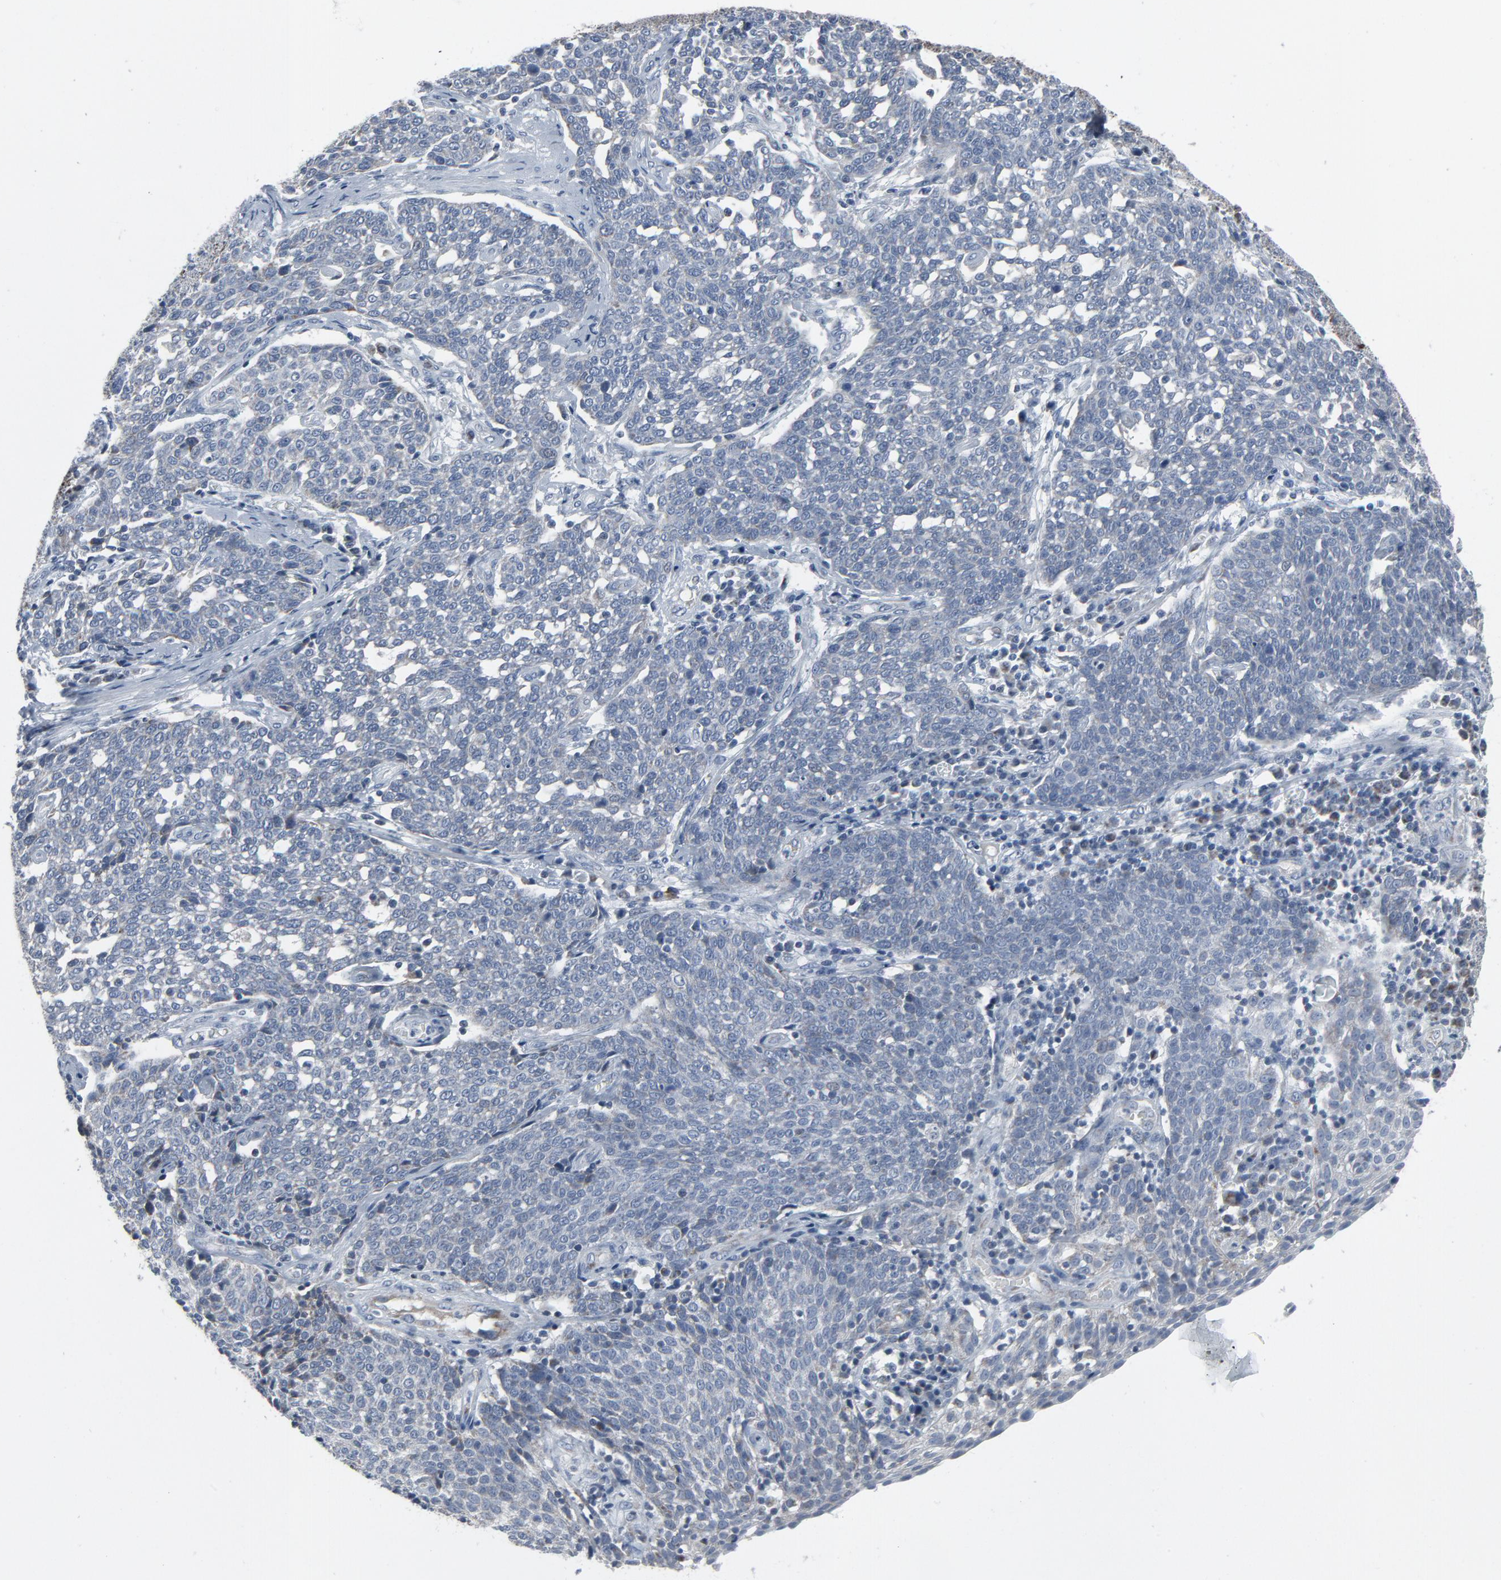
{"staining": {"intensity": "negative", "quantity": "none", "location": "none"}, "tissue": "cervical cancer", "cell_type": "Tumor cells", "image_type": "cancer", "snomed": [{"axis": "morphology", "description": "Squamous cell carcinoma, NOS"}, {"axis": "topography", "description": "Cervix"}], "caption": "Image shows no protein expression in tumor cells of cervical squamous cell carcinoma tissue. (IHC, brightfield microscopy, high magnification).", "gene": "GPX2", "patient": {"sex": "female", "age": 34}}